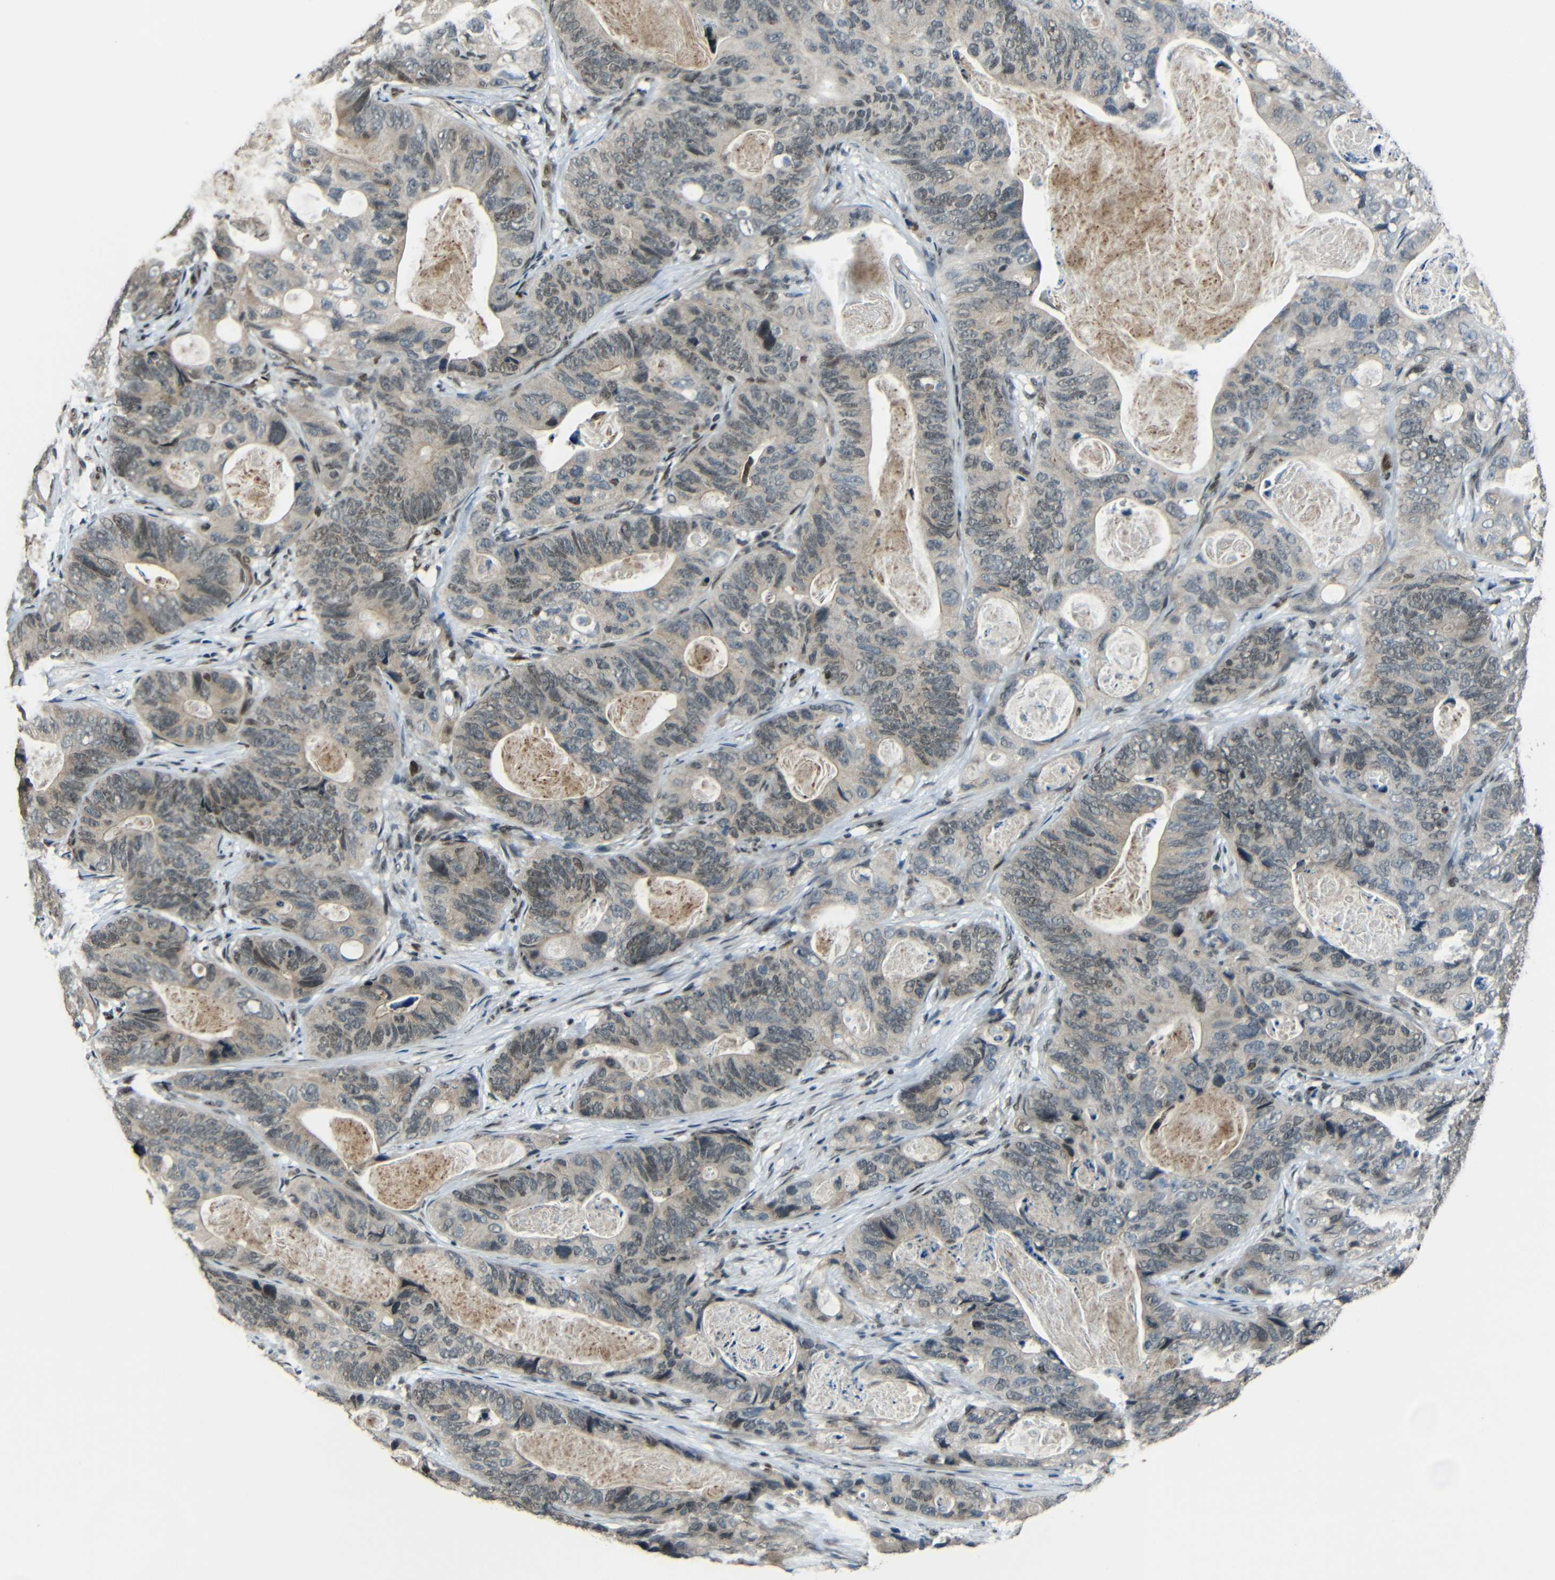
{"staining": {"intensity": "weak", "quantity": "25%-75%", "location": "cytoplasmic/membranous,nuclear"}, "tissue": "stomach cancer", "cell_type": "Tumor cells", "image_type": "cancer", "snomed": [{"axis": "morphology", "description": "Adenocarcinoma, NOS"}, {"axis": "topography", "description": "Stomach"}], "caption": "This photomicrograph shows immunohistochemistry (IHC) staining of stomach cancer, with low weak cytoplasmic/membranous and nuclear positivity in approximately 25%-75% of tumor cells.", "gene": "PSIP1", "patient": {"sex": "female", "age": 89}}